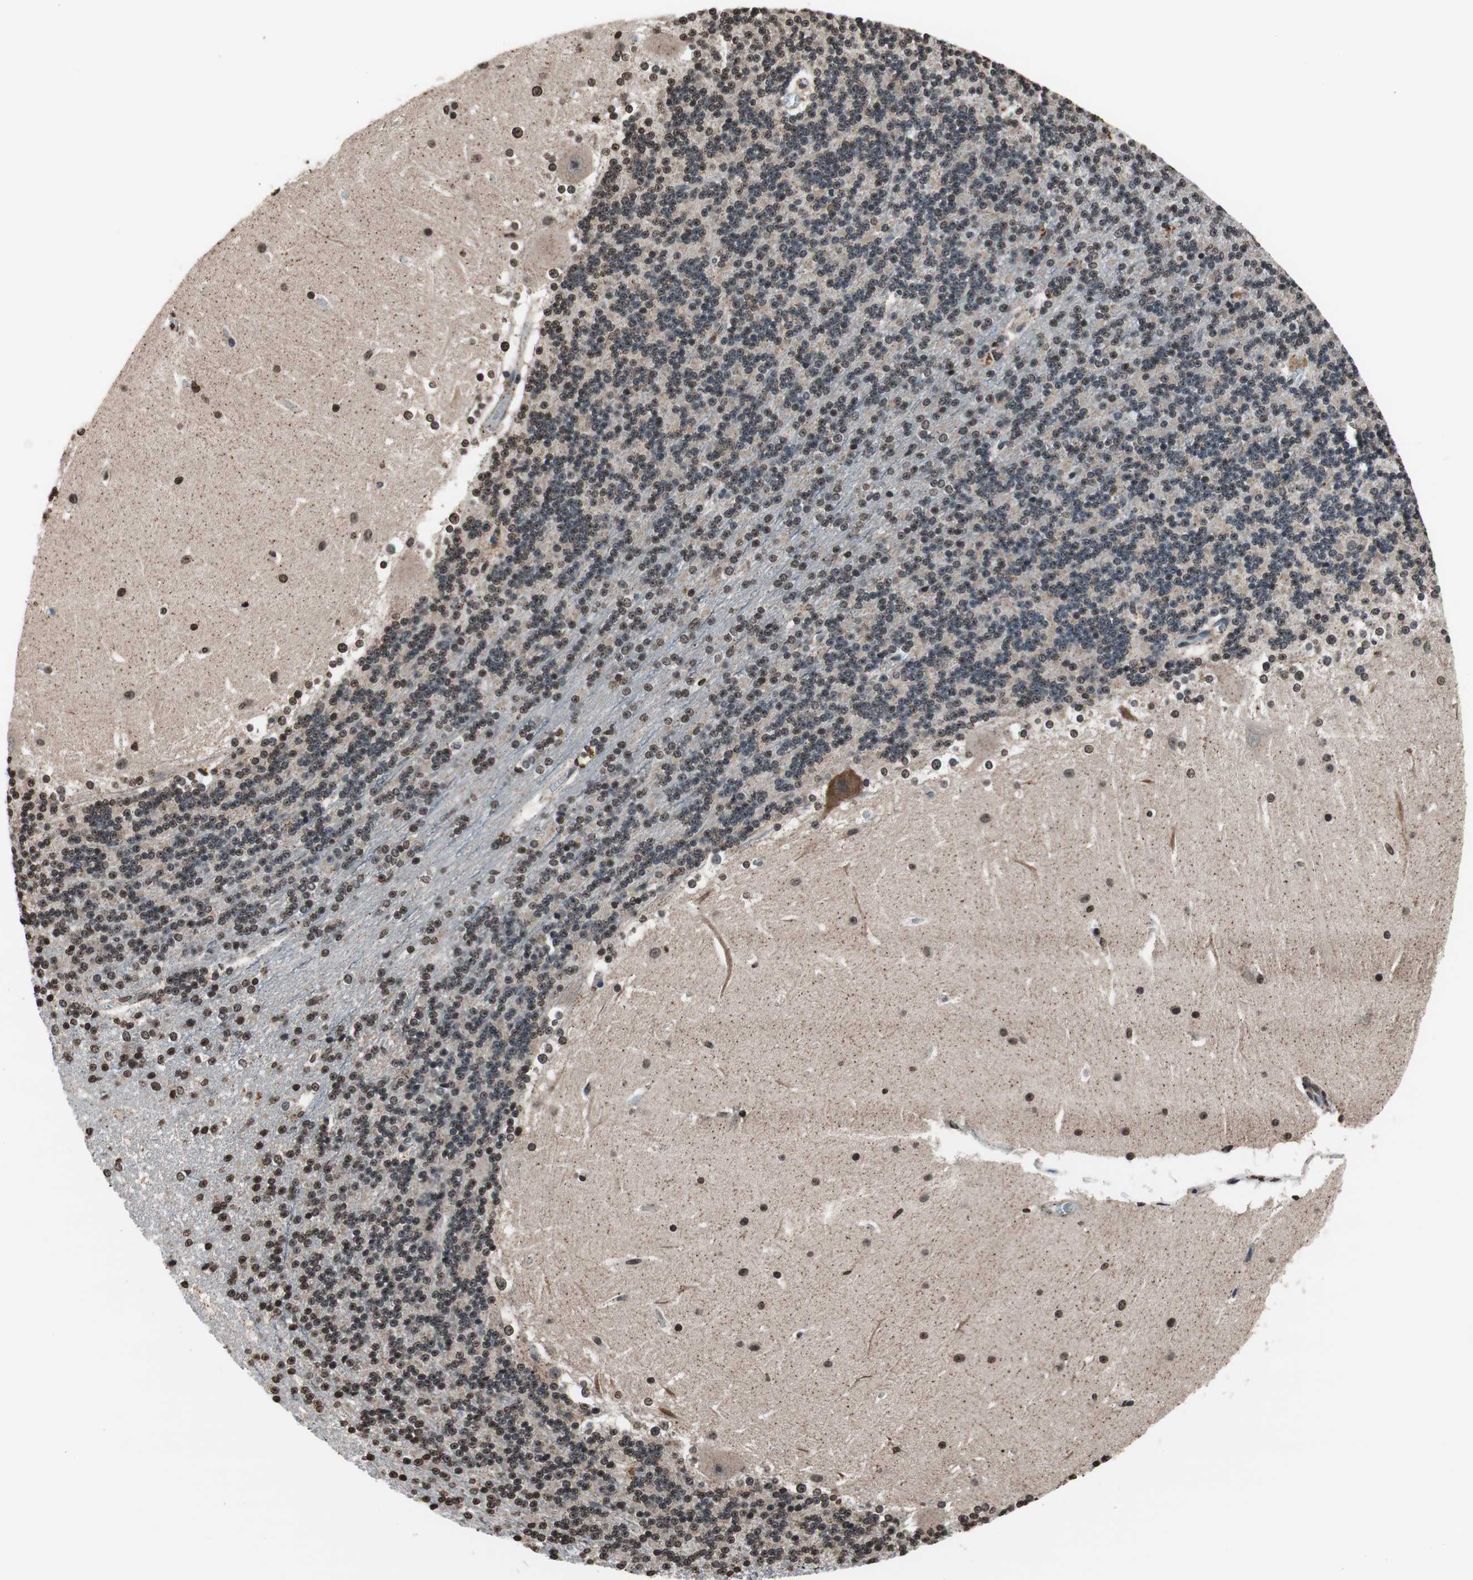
{"staining": {"intensity": "moderate", "quantity": ">75%", "location": "nuclear"}, "tissue": "cerebellum", "cell_type": "Cells in granular layer", "image_type": "normal", "snomed": [{"axis": "morphology", "description": "Normal tissue, NOS"}, {"axis": "topography", "description": "Cerebellum"}], "caption": "Normal cerebellum shows moderate nuclear expression in about >75% of cells in granular layer, visualized by immunohistochemistry.", "gene": "RFC1", "patient": {"sex": "female", "age": 19}}